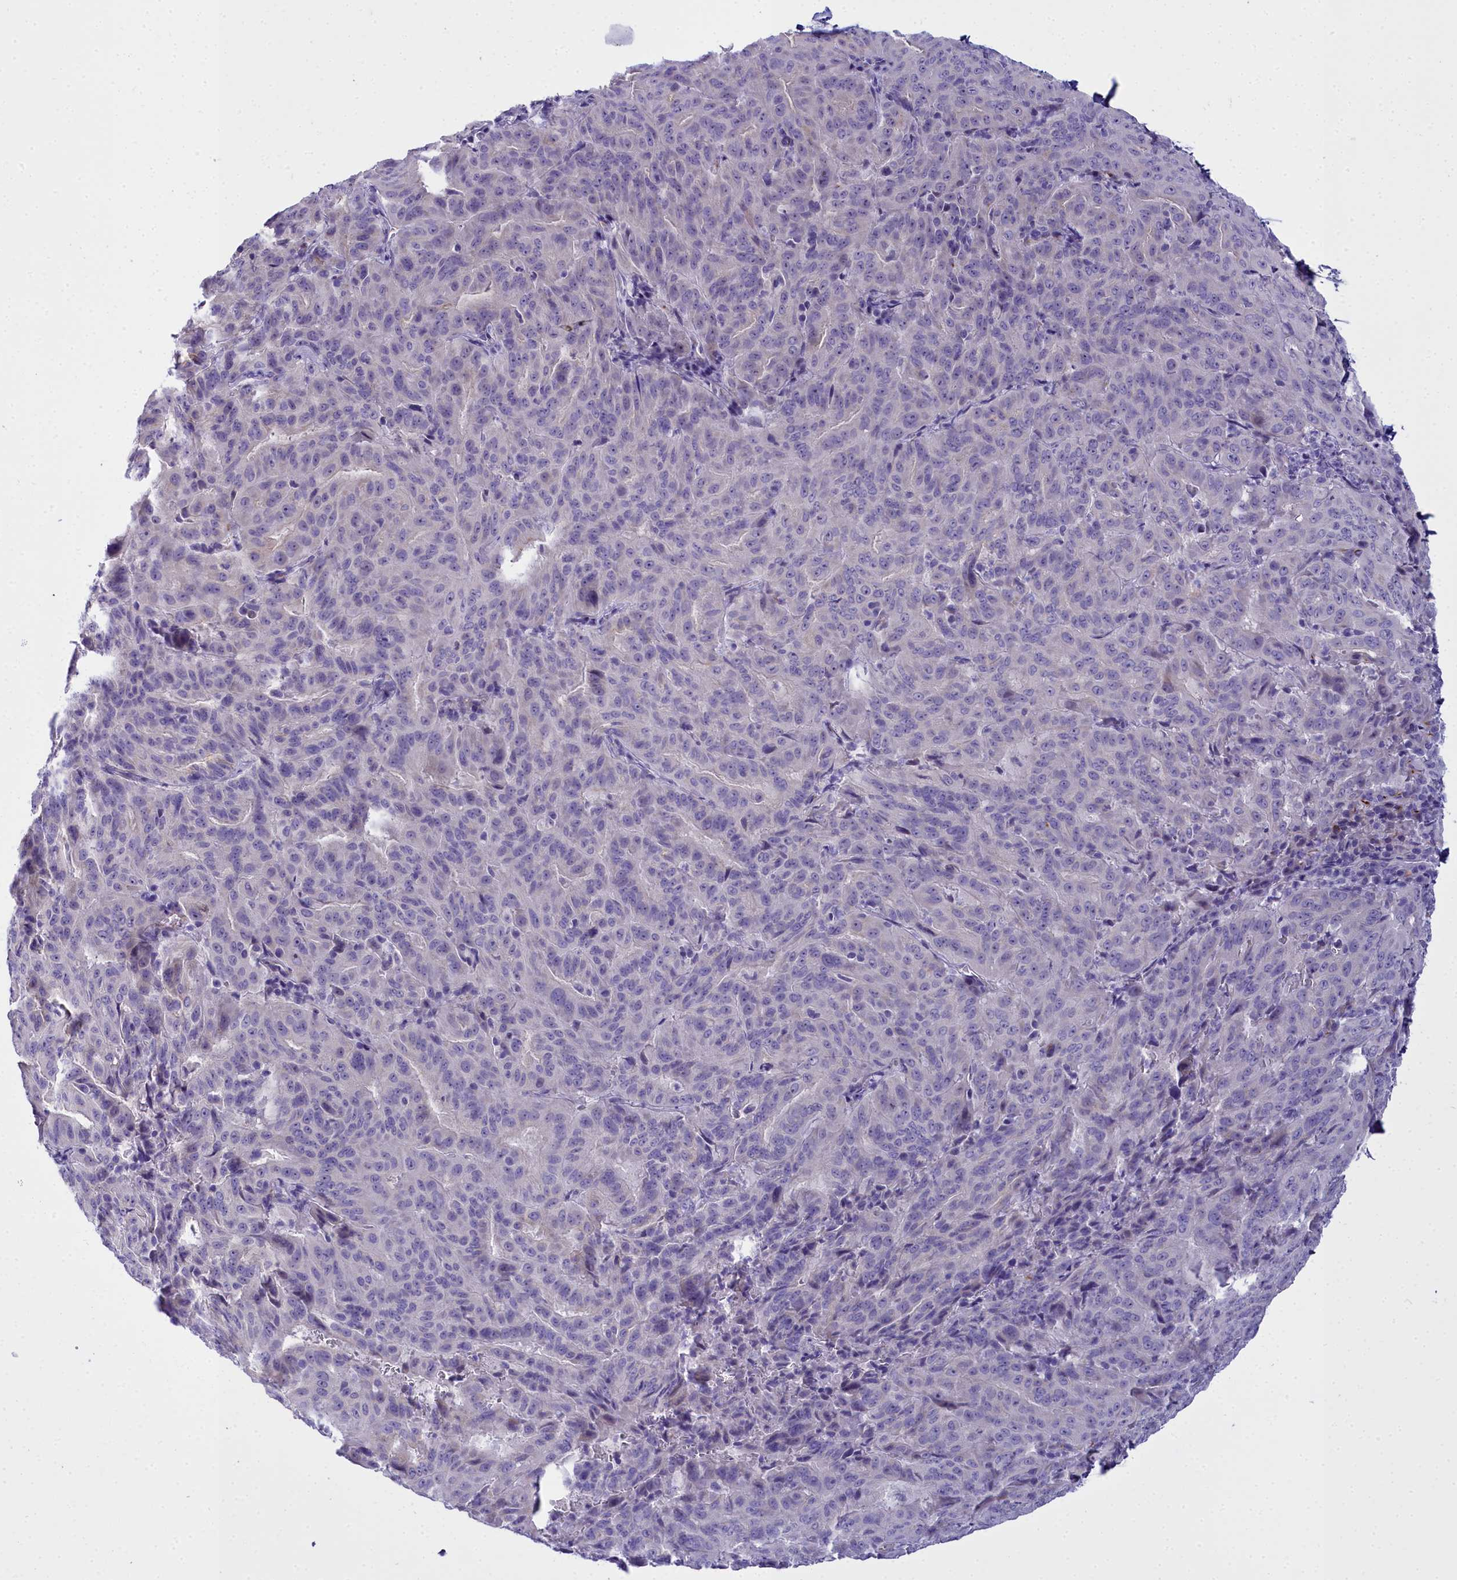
{"staining": {"intensity": "negative", "quantity": "none", "location": "none"}, "tissue": "pancreatic cancer", "cell_type": "Tumor cells", "image_type": "cancer", "snomed": [{"axis": "morphology", "description": "Adenocarcinoma, NOS"}, {"axis": "topography", "description": "Pancreas"}], "caption": "A histopathology image of human pancreatic cancer is negative for staining in tumor cells.", "gene": "TIMM22", "patient": {"sex": "male", "age": 63}}